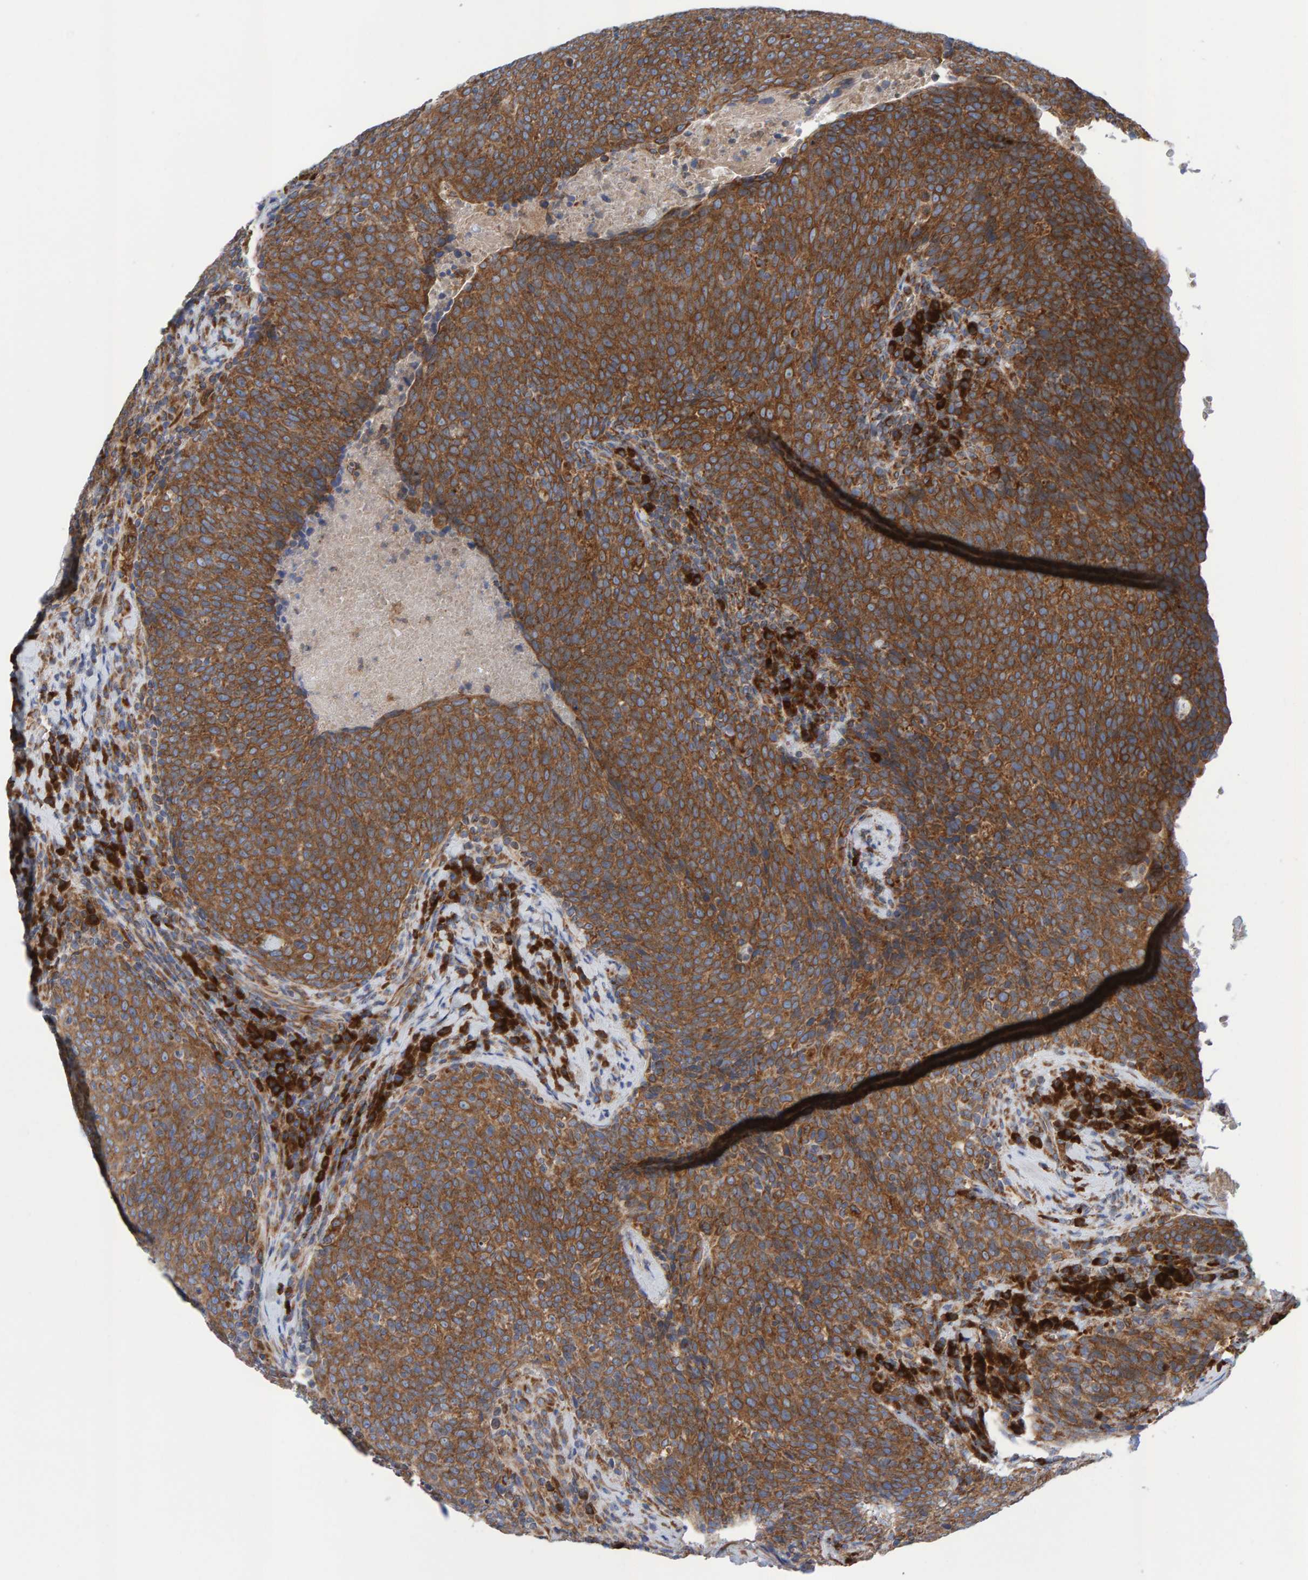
{"staining": {"intensity": "moderate", "quantity": ">75%", "location": "cytoplasmic/membranous"}, "tissue": "head and neck cancer", "cell_type": "Tumor cells", "image_type": "cancer", "snomed": [{"axis": "morphology", "description": "Squamous cell carcinoma, NOS"}, {"axis": "morphology", "description": "Squamous cell carcinoma, metastatic, NOS"}, {"axis": "topography", "description": "Lymph node"}, {"axis": "topography", "description": "Head-Neck"}], "caption": "A medium amount of moderate cytoplasmic/membranous positivity is identified in approximately >75% of tumor cells in squamous cell carcinoma (head and neck) tissue.", "gene": "CDK5RAP3", "patient": {"sex": "male", "age": 62}}